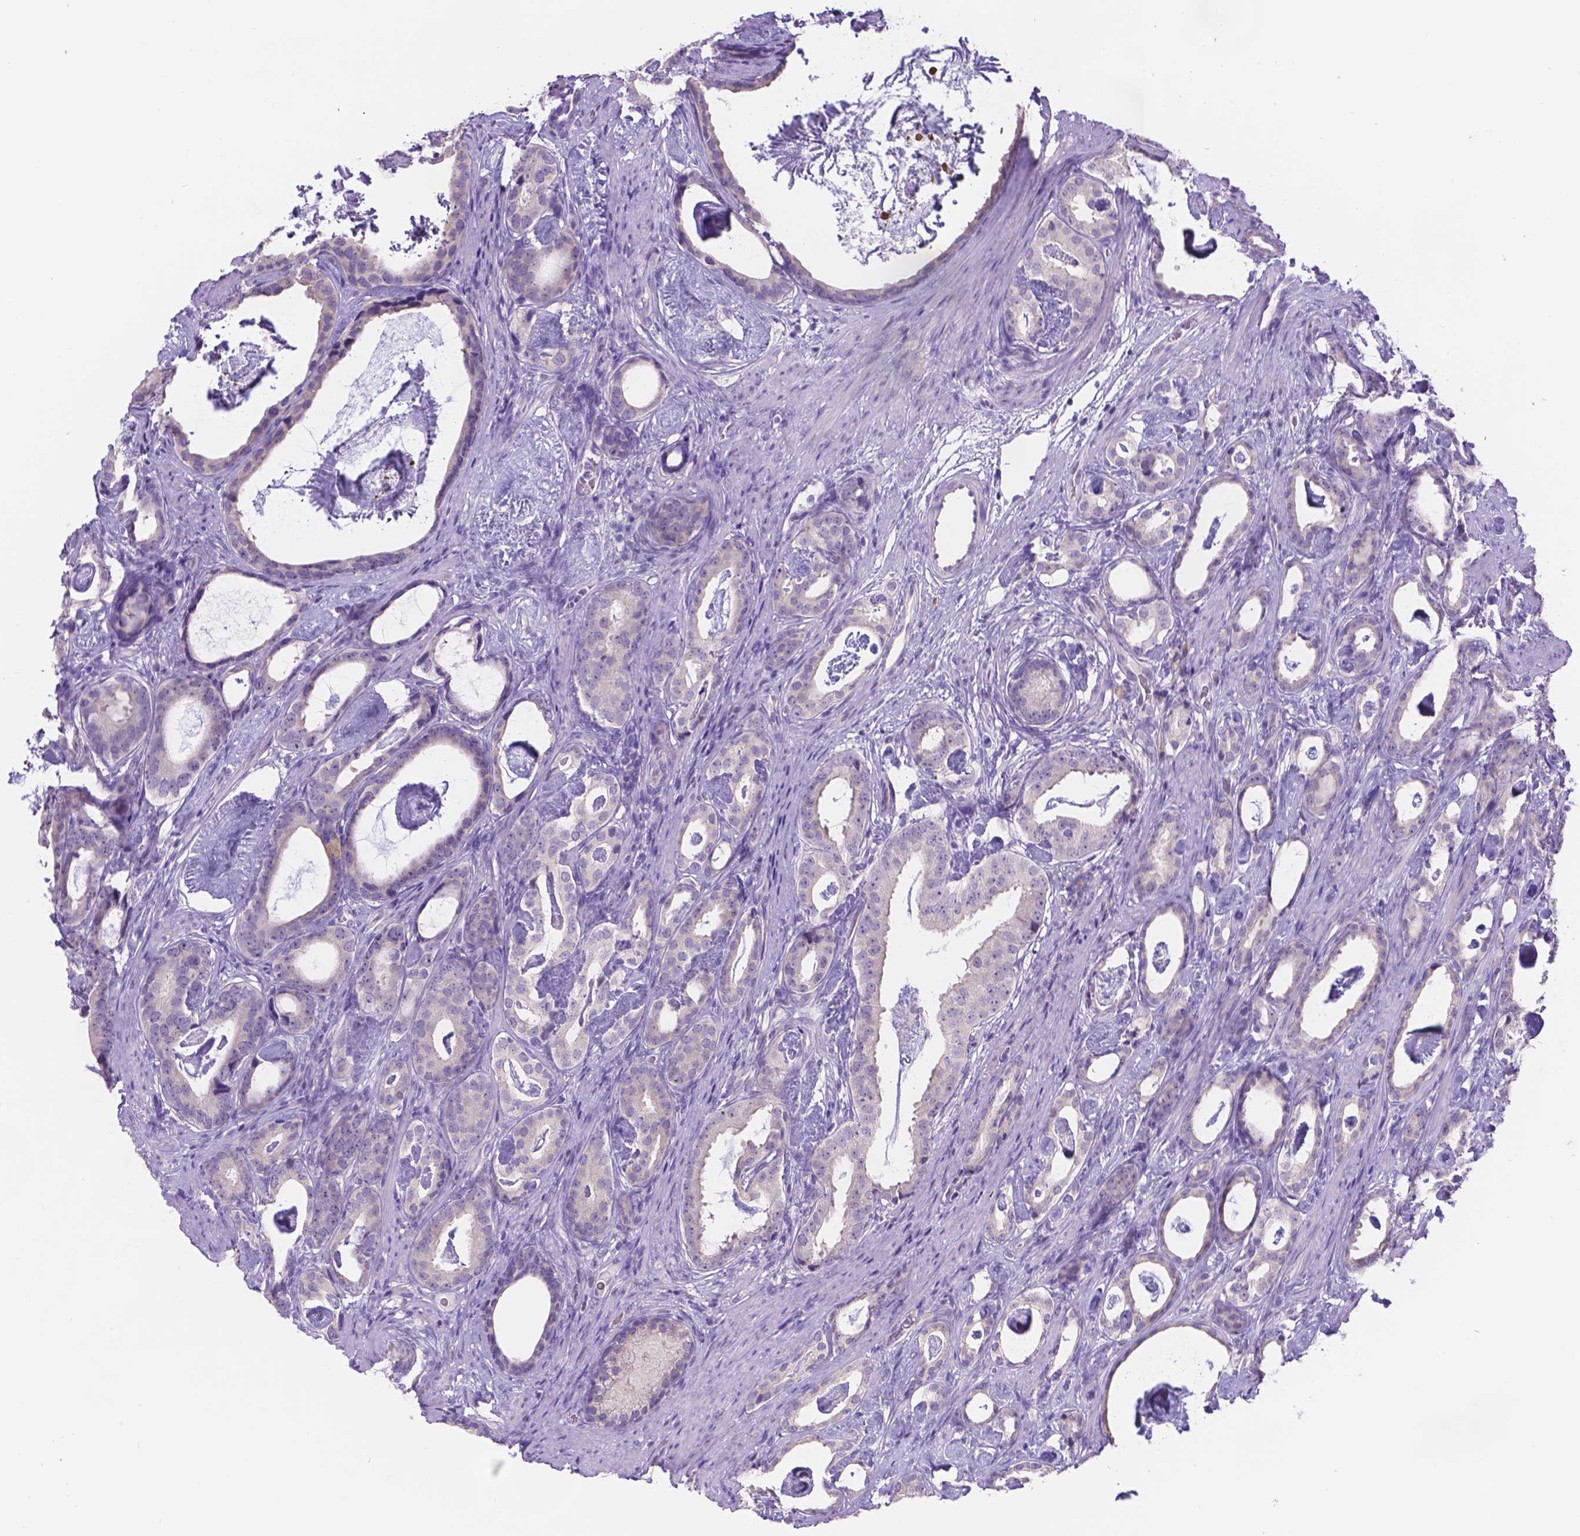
{"staining": {"intensity": "negative", "quantity": "none", "location": "none"}, "tissue": "prostate cancer", "cell_type": "Tumor cells", "image_type": "cancer", "snomed": [{"axis": "morphology", "description": "Adenocarcinoma, Low grade"}, {"axis": "topography", "description": "Prostate and seminal vesicle, NOS"}], "caption": "A high-resolution image shows IHC staining of low-grade adenocarcinoma (prostate), which reveals no significant positivity in tumor cells. Nuclei are stained in blue.", "gene": "CD96", "patient": {"sex": "male", "age": 71}}